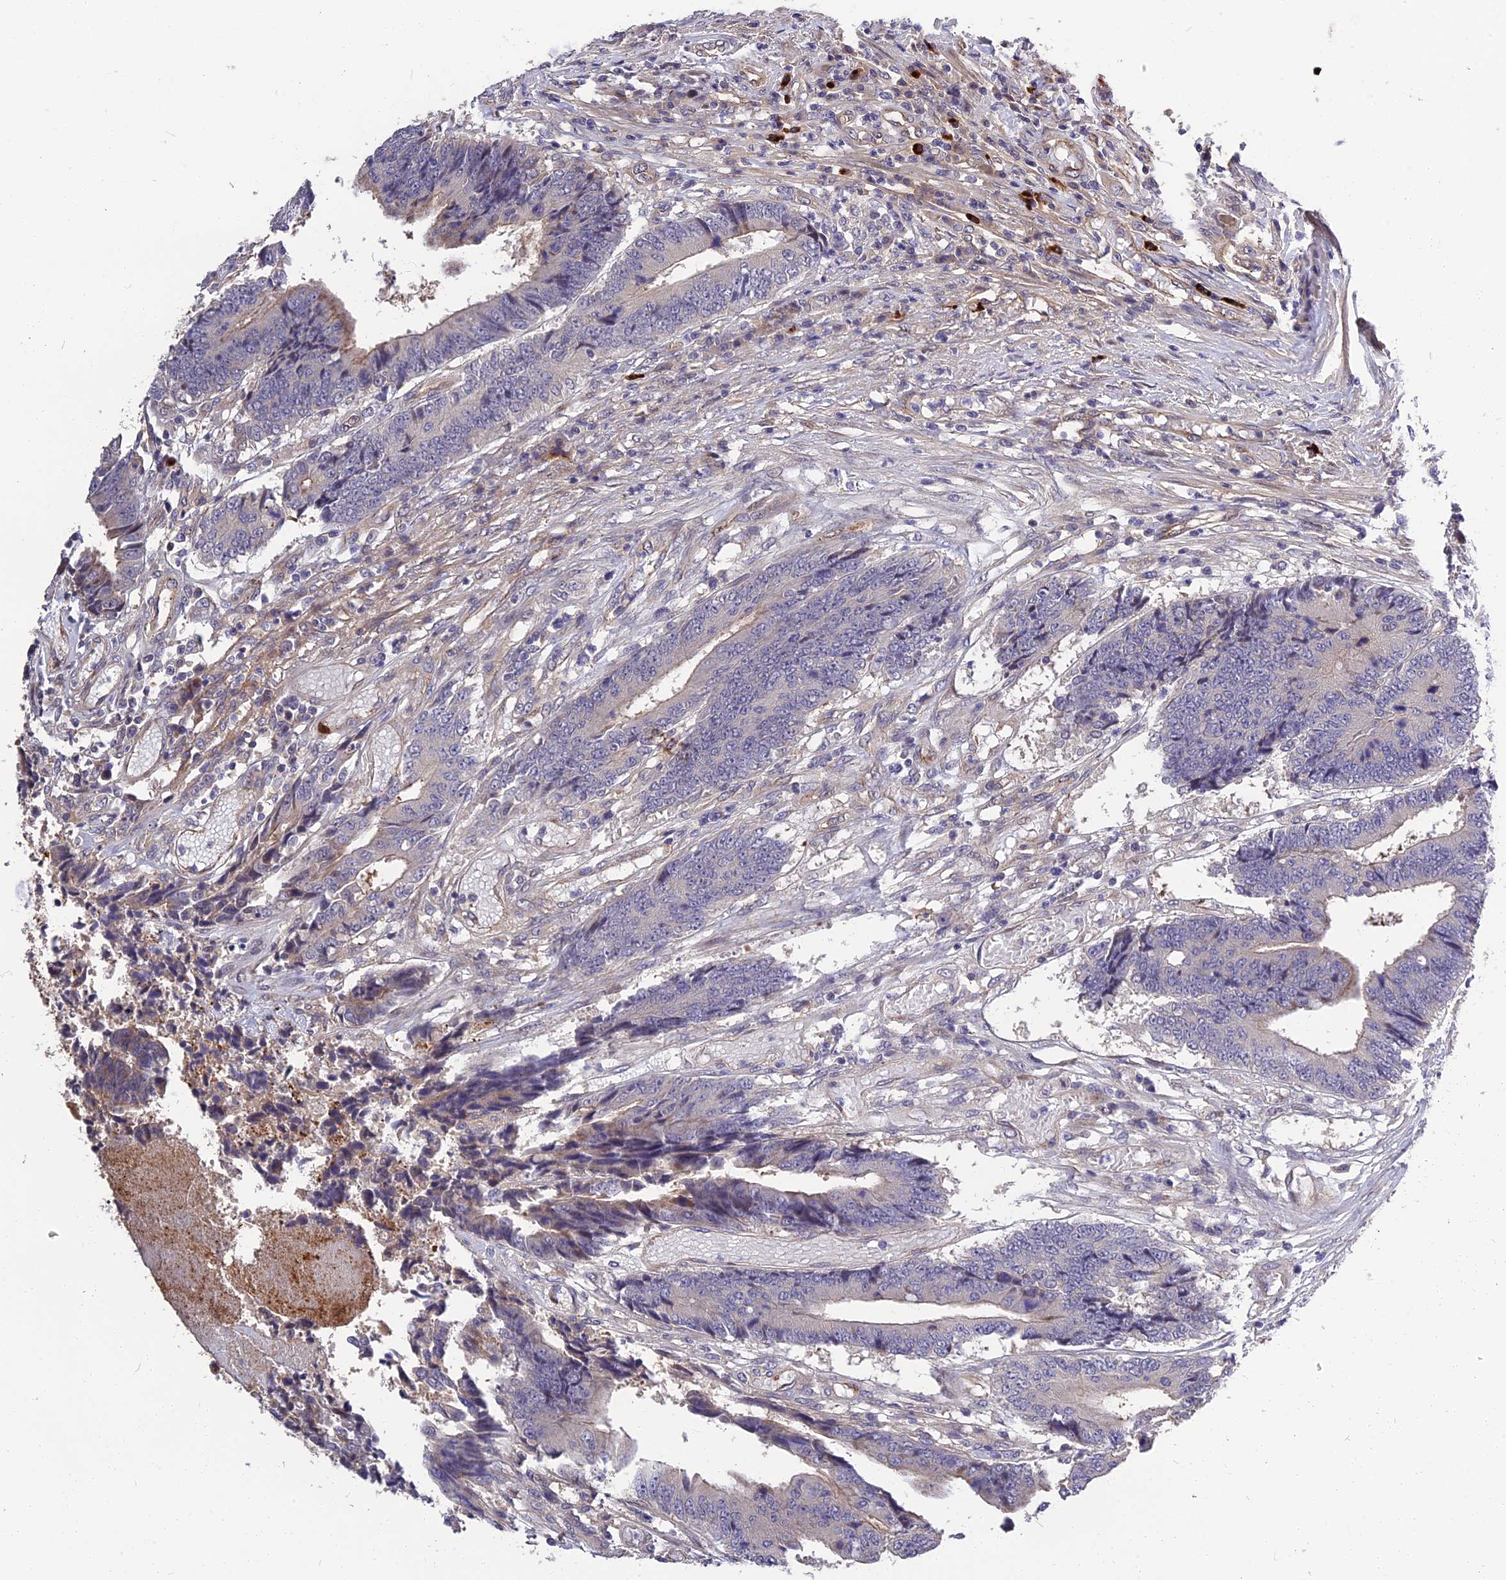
{"staining": {"intensity": "negative", "quantity": "none", "location": "none"}, "tissue": "colorectal cancer", "cell_type": "Tumor cells", "image_type": "cancer", "snomed": [{"axis": "morphology", "description": "Adenocarcinoma, NOS"}, {"axis": "topography", "description": "Rectum"}], "caption": "This is an IHC image of colorectal cancer. There is no expression in tumor cells.", "gene": "MFSD2A", "patient": {"sex": "male", "age": 84}}